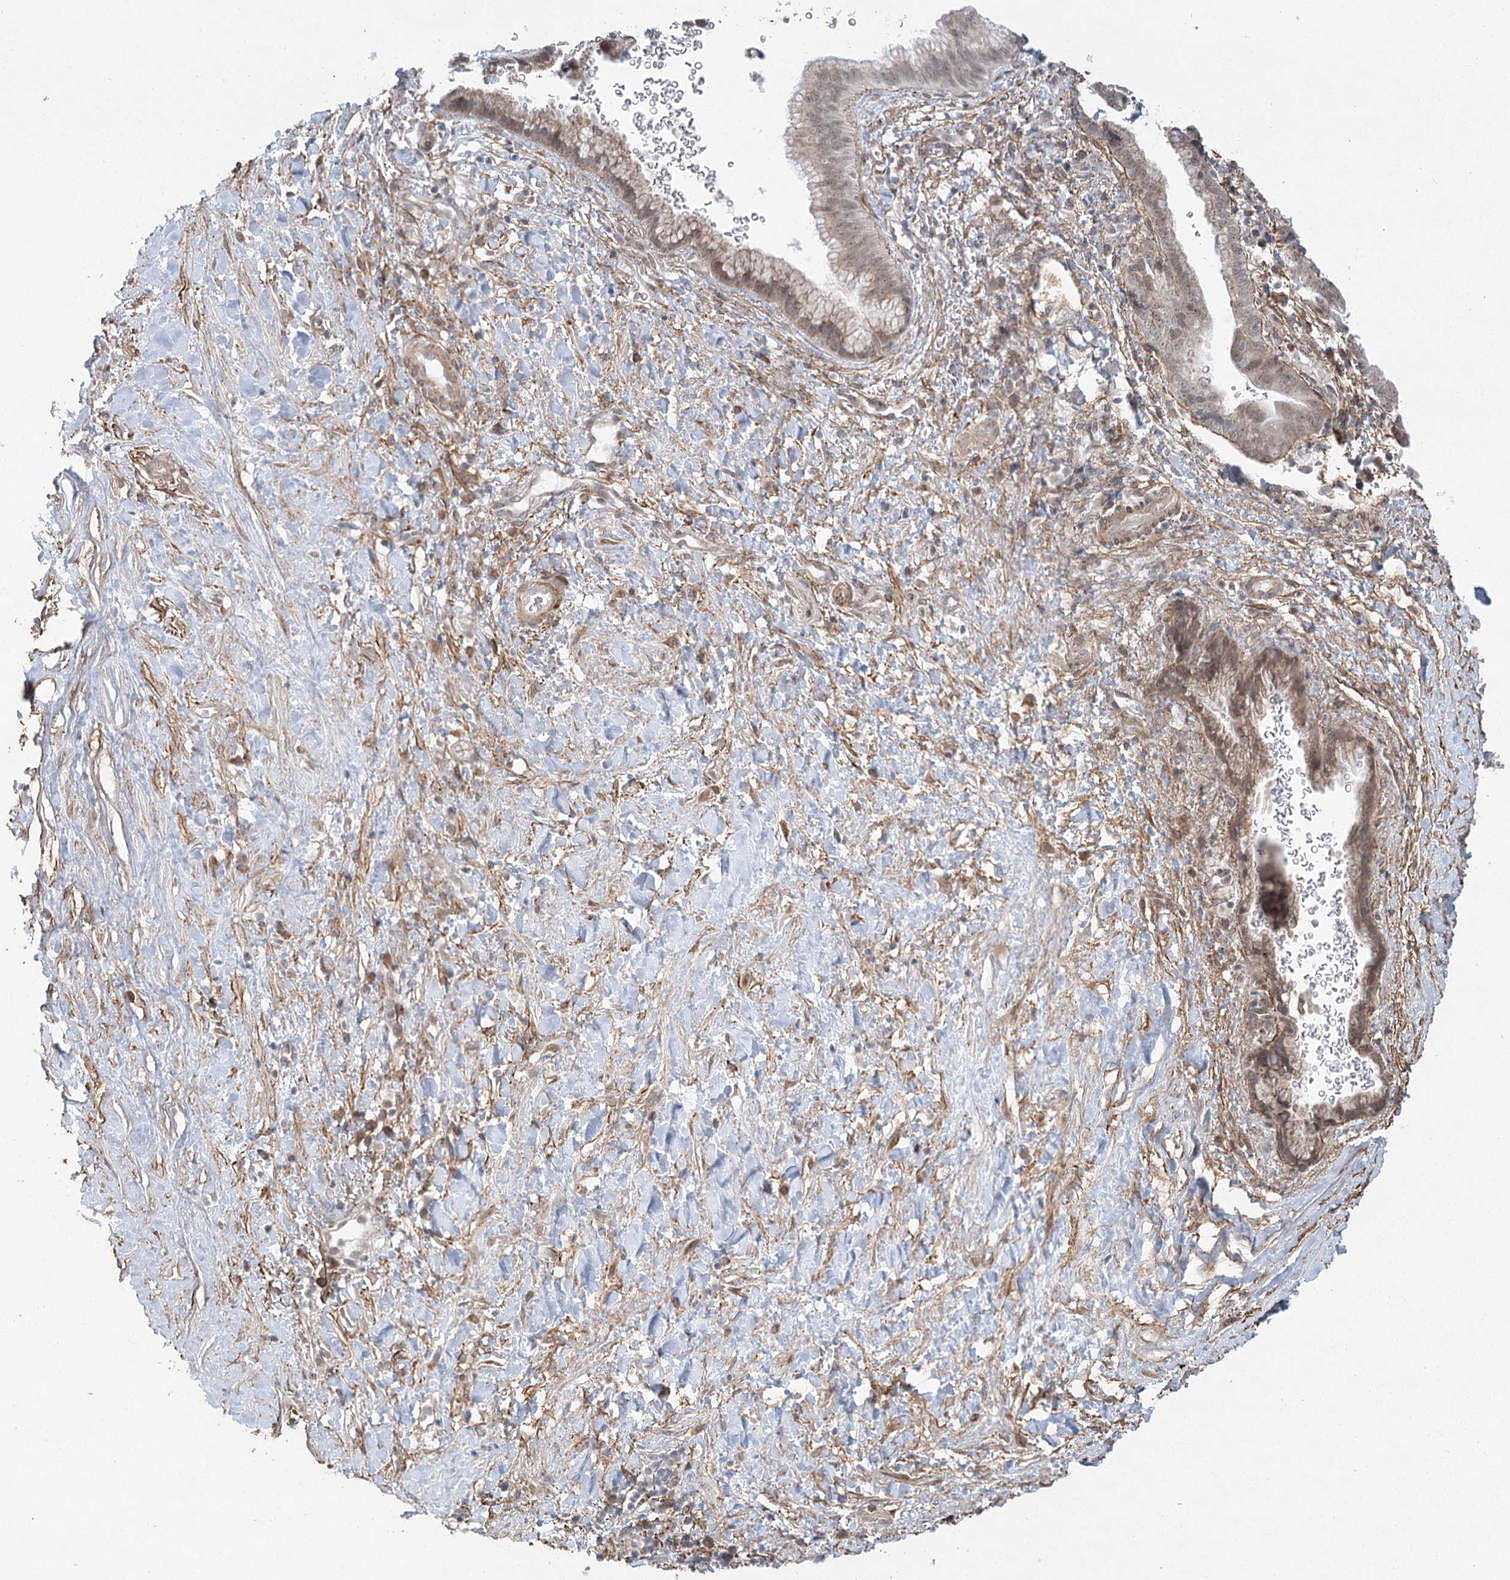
{"staining": {"intensity": "weak", "quantity": "<25%", "location": "cytoplasmic/membranous"}, "tissue": "pancreatic cancer", "cell_type": "Tumor cells", "image_type": "cancer", "snomed": [{"axis": "morphology", "description": "Adenocarcinoma, NOS"}, {"axis": "topography", "description": "Pancreas"}], "caption": "The image demonstrates no significant positivity in tumor cells of pancreatic cancer. (Immunohistochemistry (ihc), brightfield microscopy, high magnification).", "gene": "MED28", "patient": {"sex": "male", "age": 75}}